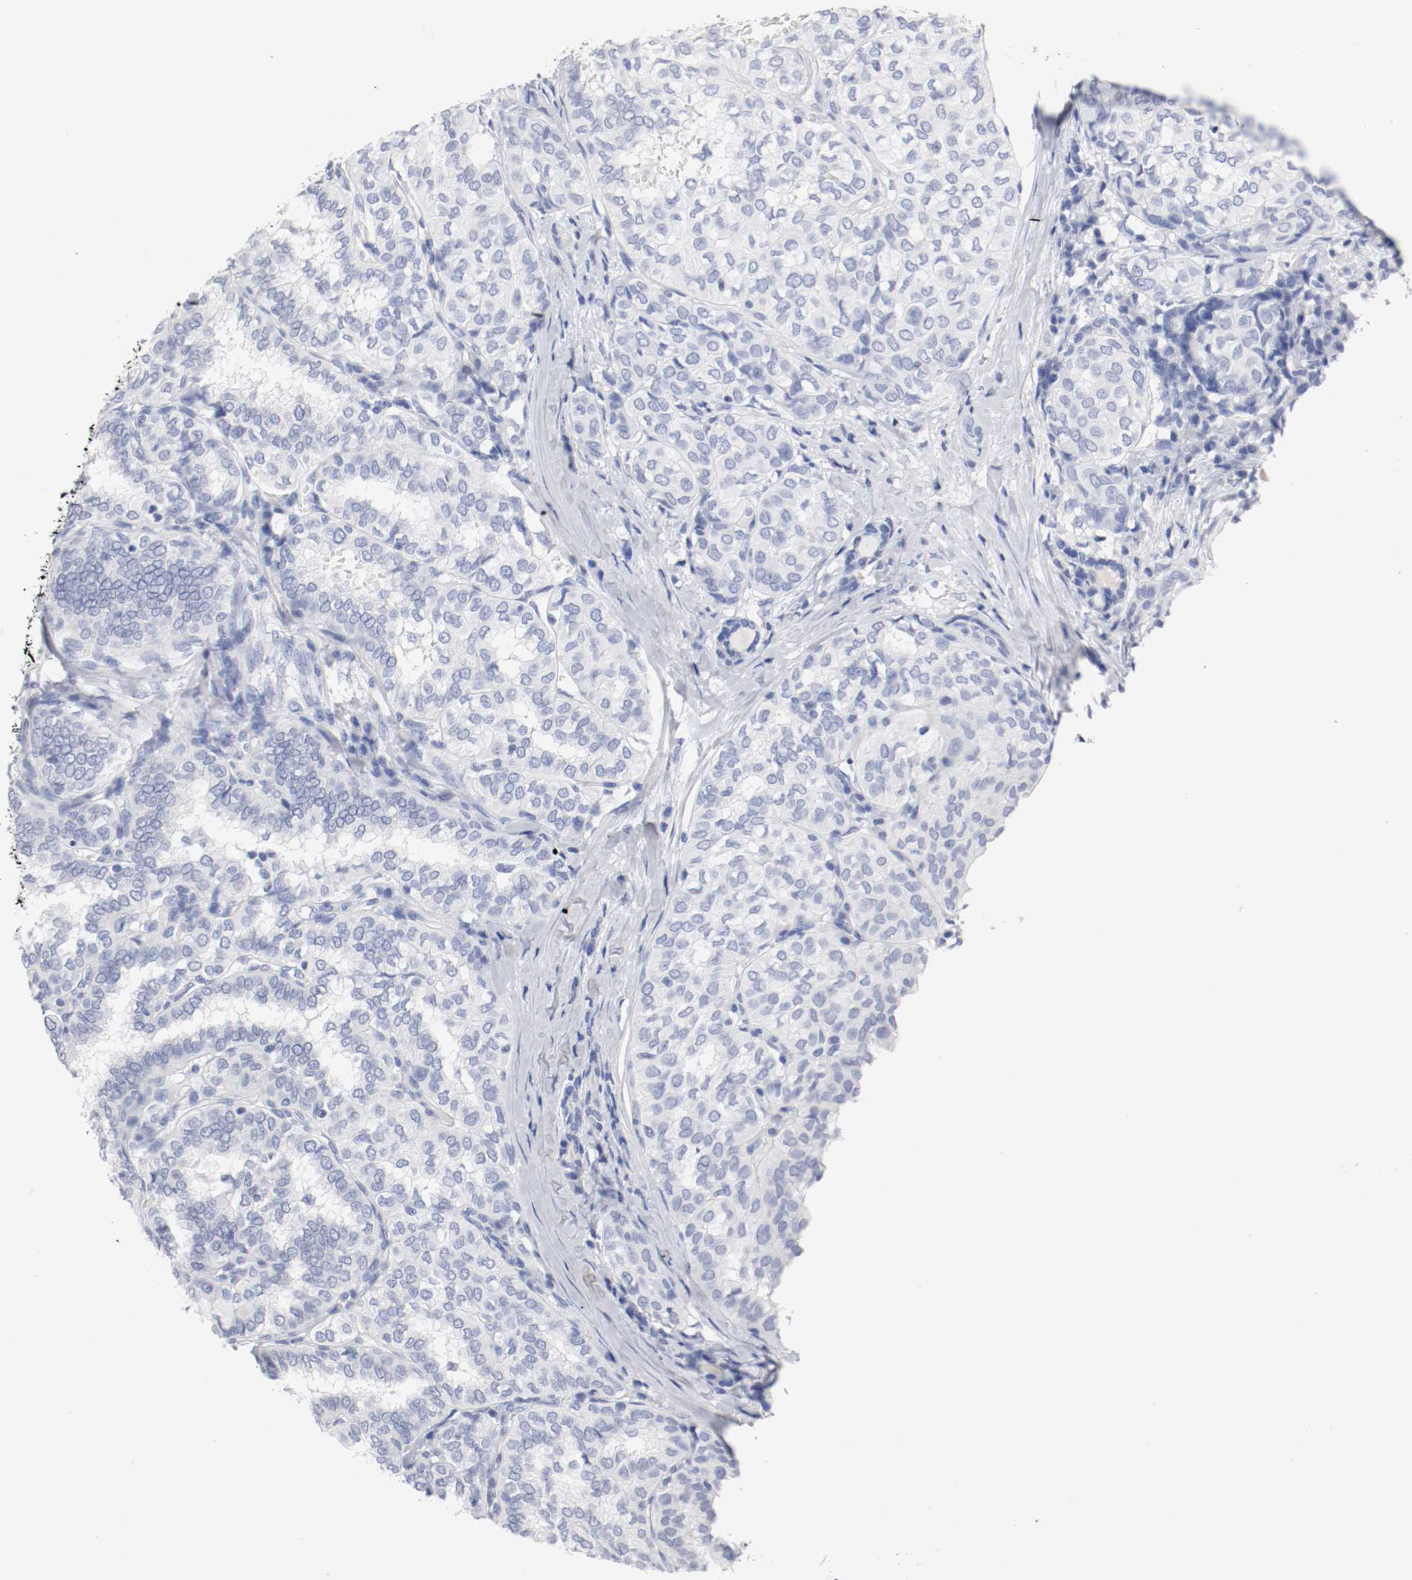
{"staining": {"intensity": "negative", "quantity": "none", "location": "none"}, "tissue": "thyroid cancer", "cell_type": "Tumor cells", "image_type": "cancer", "snomed": [{"axis": "morphology", "description": "Papillary adenocarcinoma, NOS"}, {"axis": "topography", "description": "Thyroid gland"}], "caption": "Tumor cells are negative for brown protein staining in papillary adenocarcinoma (thyroid).", "gene": "GAD1", "patient": {"sex": "female", "age": 30}}